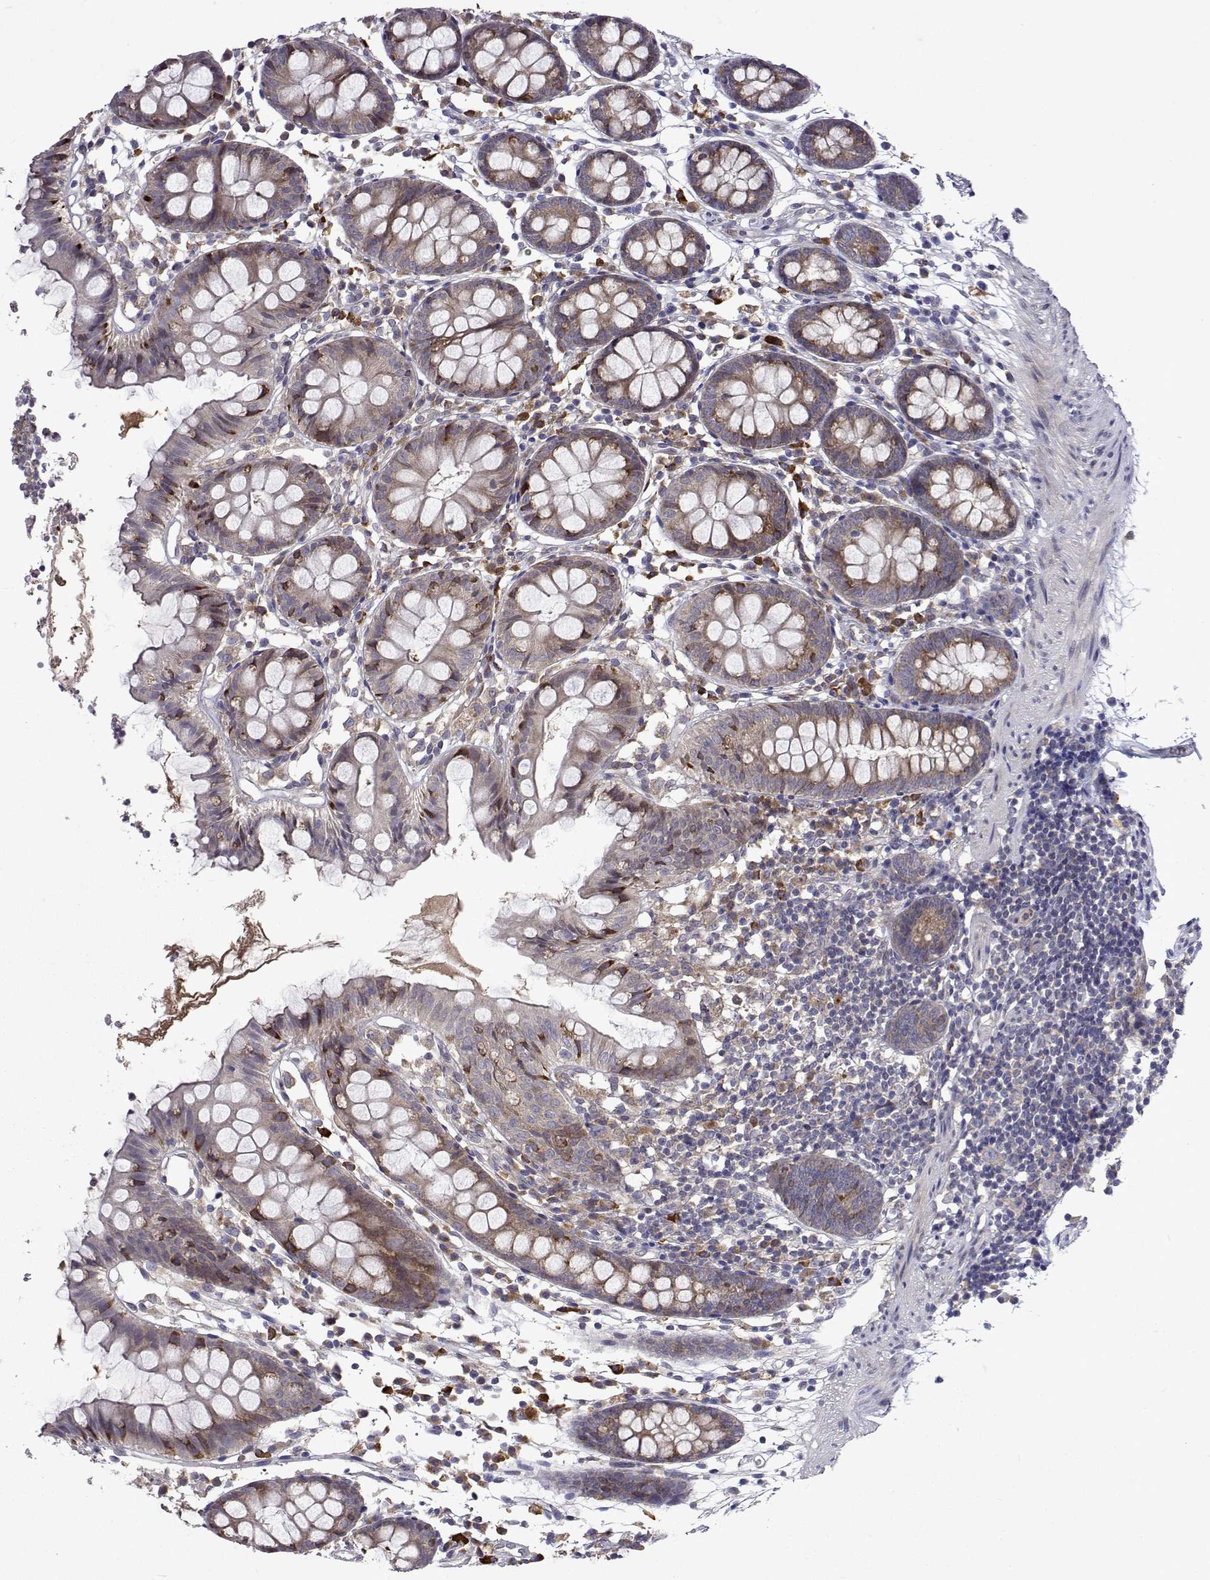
{"staining": {"intensity": "negative", "quantity": "none", "location": "none"}, "tissue": "colon", "cell_type": "Endothelial cells", "image_type": "normal", "snomed": [{"axis": "morphology", "description": "Normal tissue, NOS"}, {"axis": "topography", "description": "Colon"}], "caption": "DAB (3,3'-diaminobenzidine) immunohistochemical staining of normal human colon demonstrates no significant expression in endothelial cells.", "gene": "TARBP2", "patient": {"sex": "female", "age": 84}}